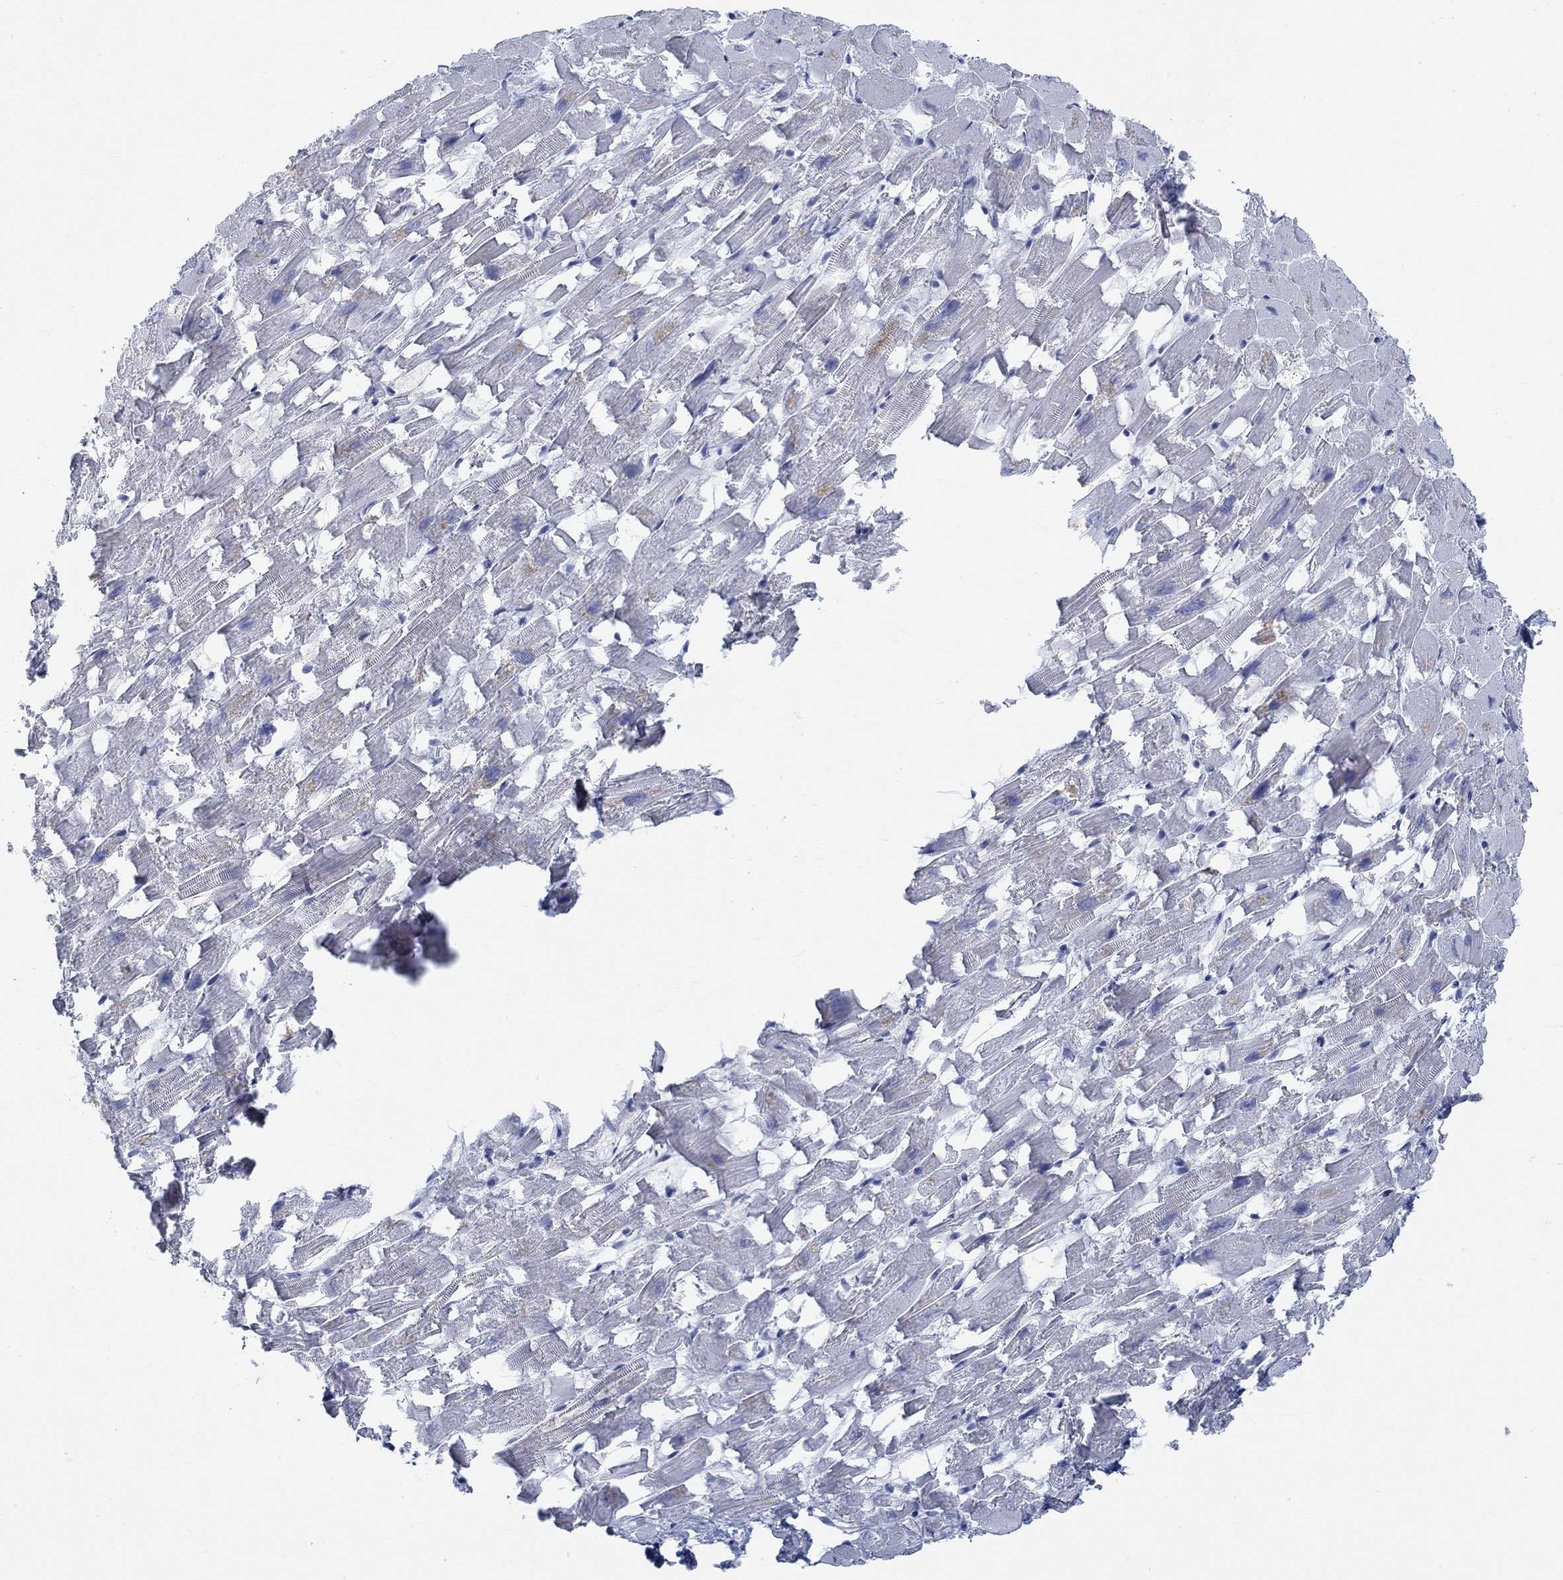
{"staining": {"intensity": "negative", "quantity": "none", "location": "none"}, "tissue": "heart muscle", "cell_type": "Cardiomyocytes", "image_type": "normal", "snomed": [{"axis": "morphology", "description": "Normal tissue, NOS"}, {"axis": "topography", "description": "Heart"}], "caption": "Micrograph shows no protein expression in cardiomyocytes of benign heart muscle. (Brightfield microscopy of DAB (3,3'-diaminobenzidine) IHC at high magnification).", "gene": "TEKT4", "patient": {"sex": "female", "age": 64}}